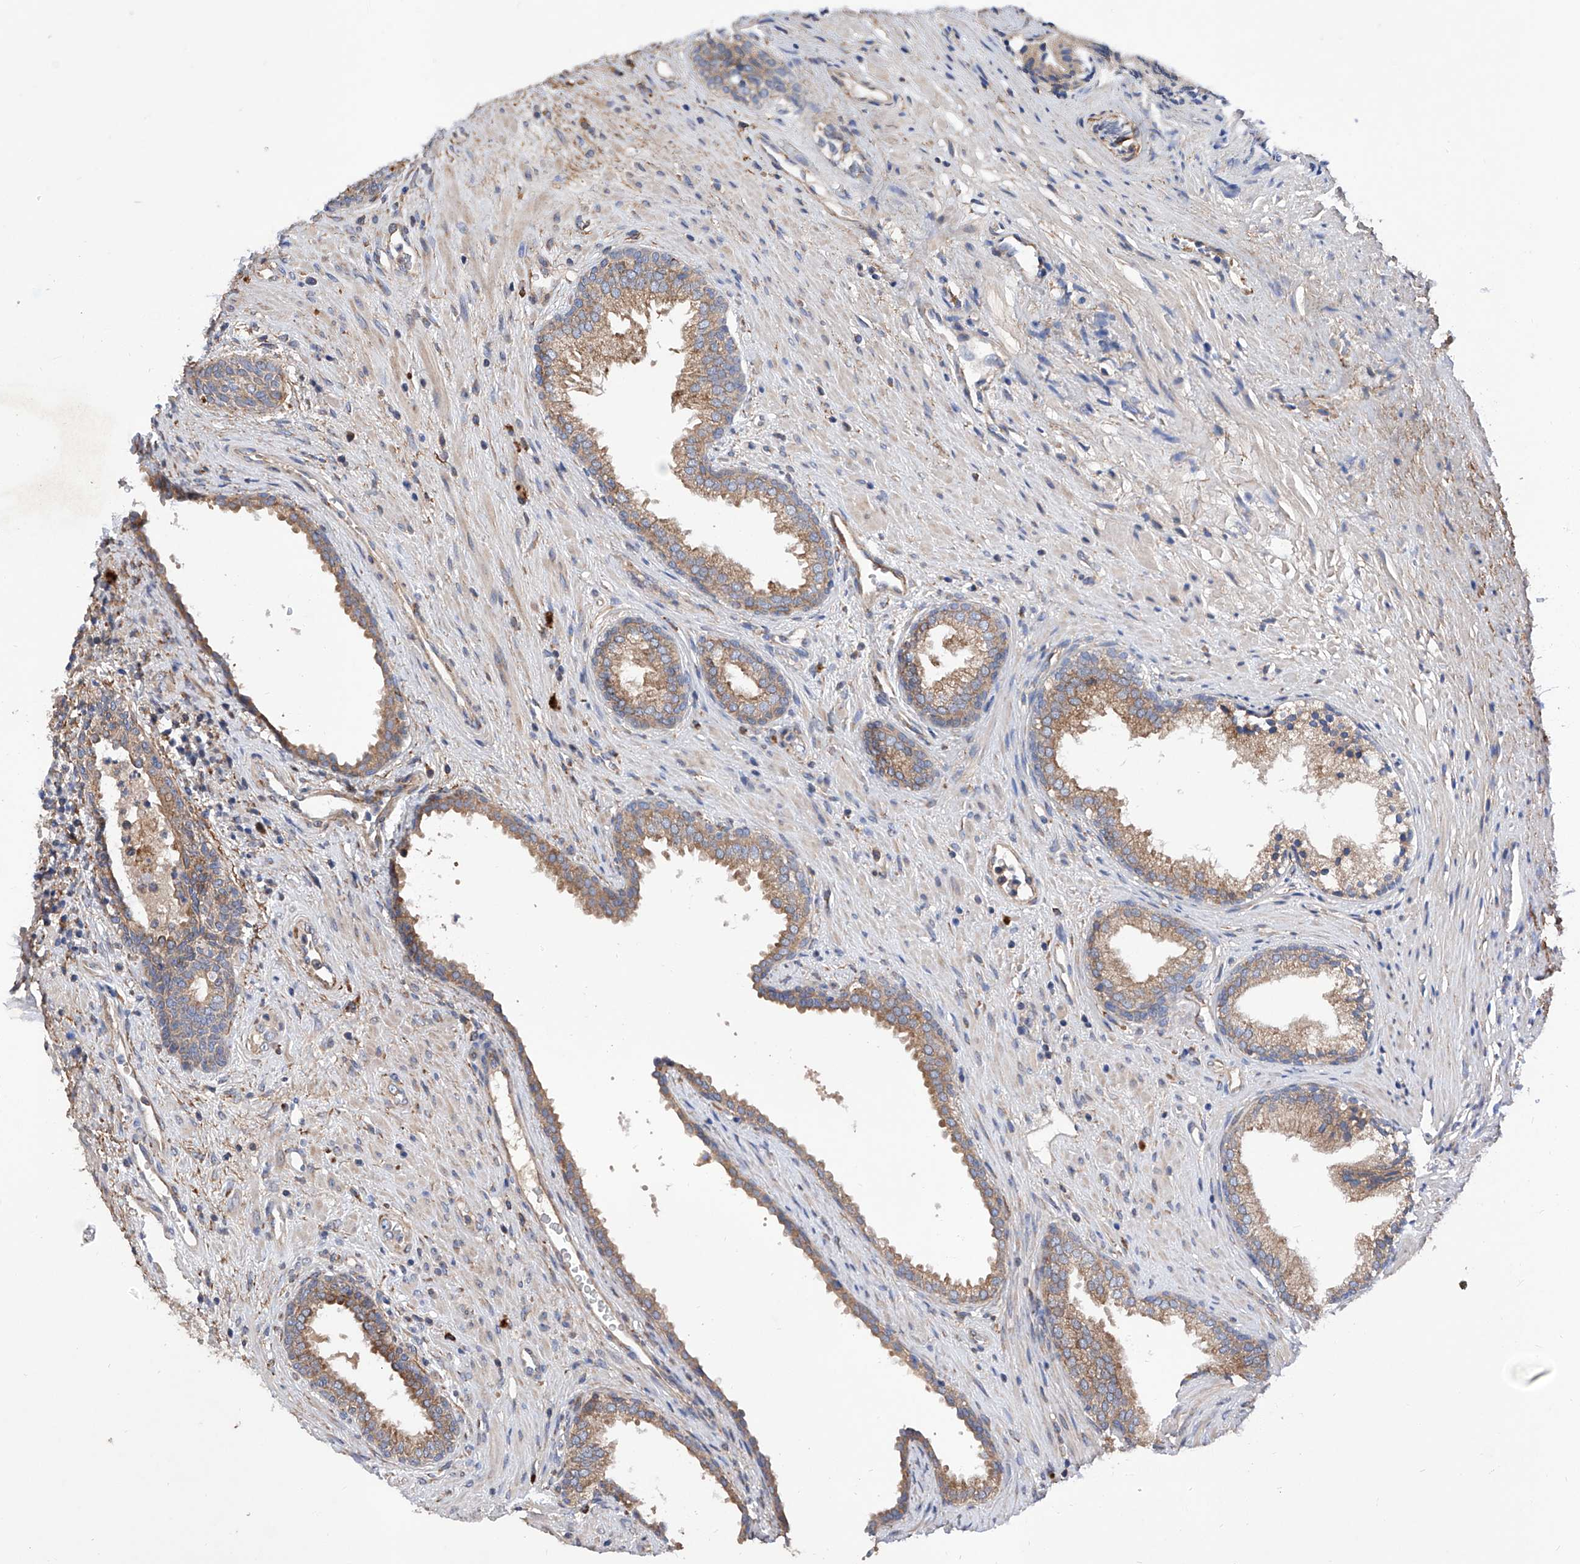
{"staining": {"intensity": "moderate", "quantity": ">75%", "location": "cytoplasmic/membranous"}, "tissue": "prostate", "cell_type": "Glandular cells", "image_type": "normal", "snomed": [{"axis": "morphology", "description": "Normal tissue, NOS"}, {"axis": "topography", "description": "Prostate"}], "caption": "Human prostate stained with a brown dye demonstrates moderate cytoplasmic/membranous positive expression in about >75% of glandular cells.", "gene": "INPP5B", "patient": {"sex": "male", "age": 76}}